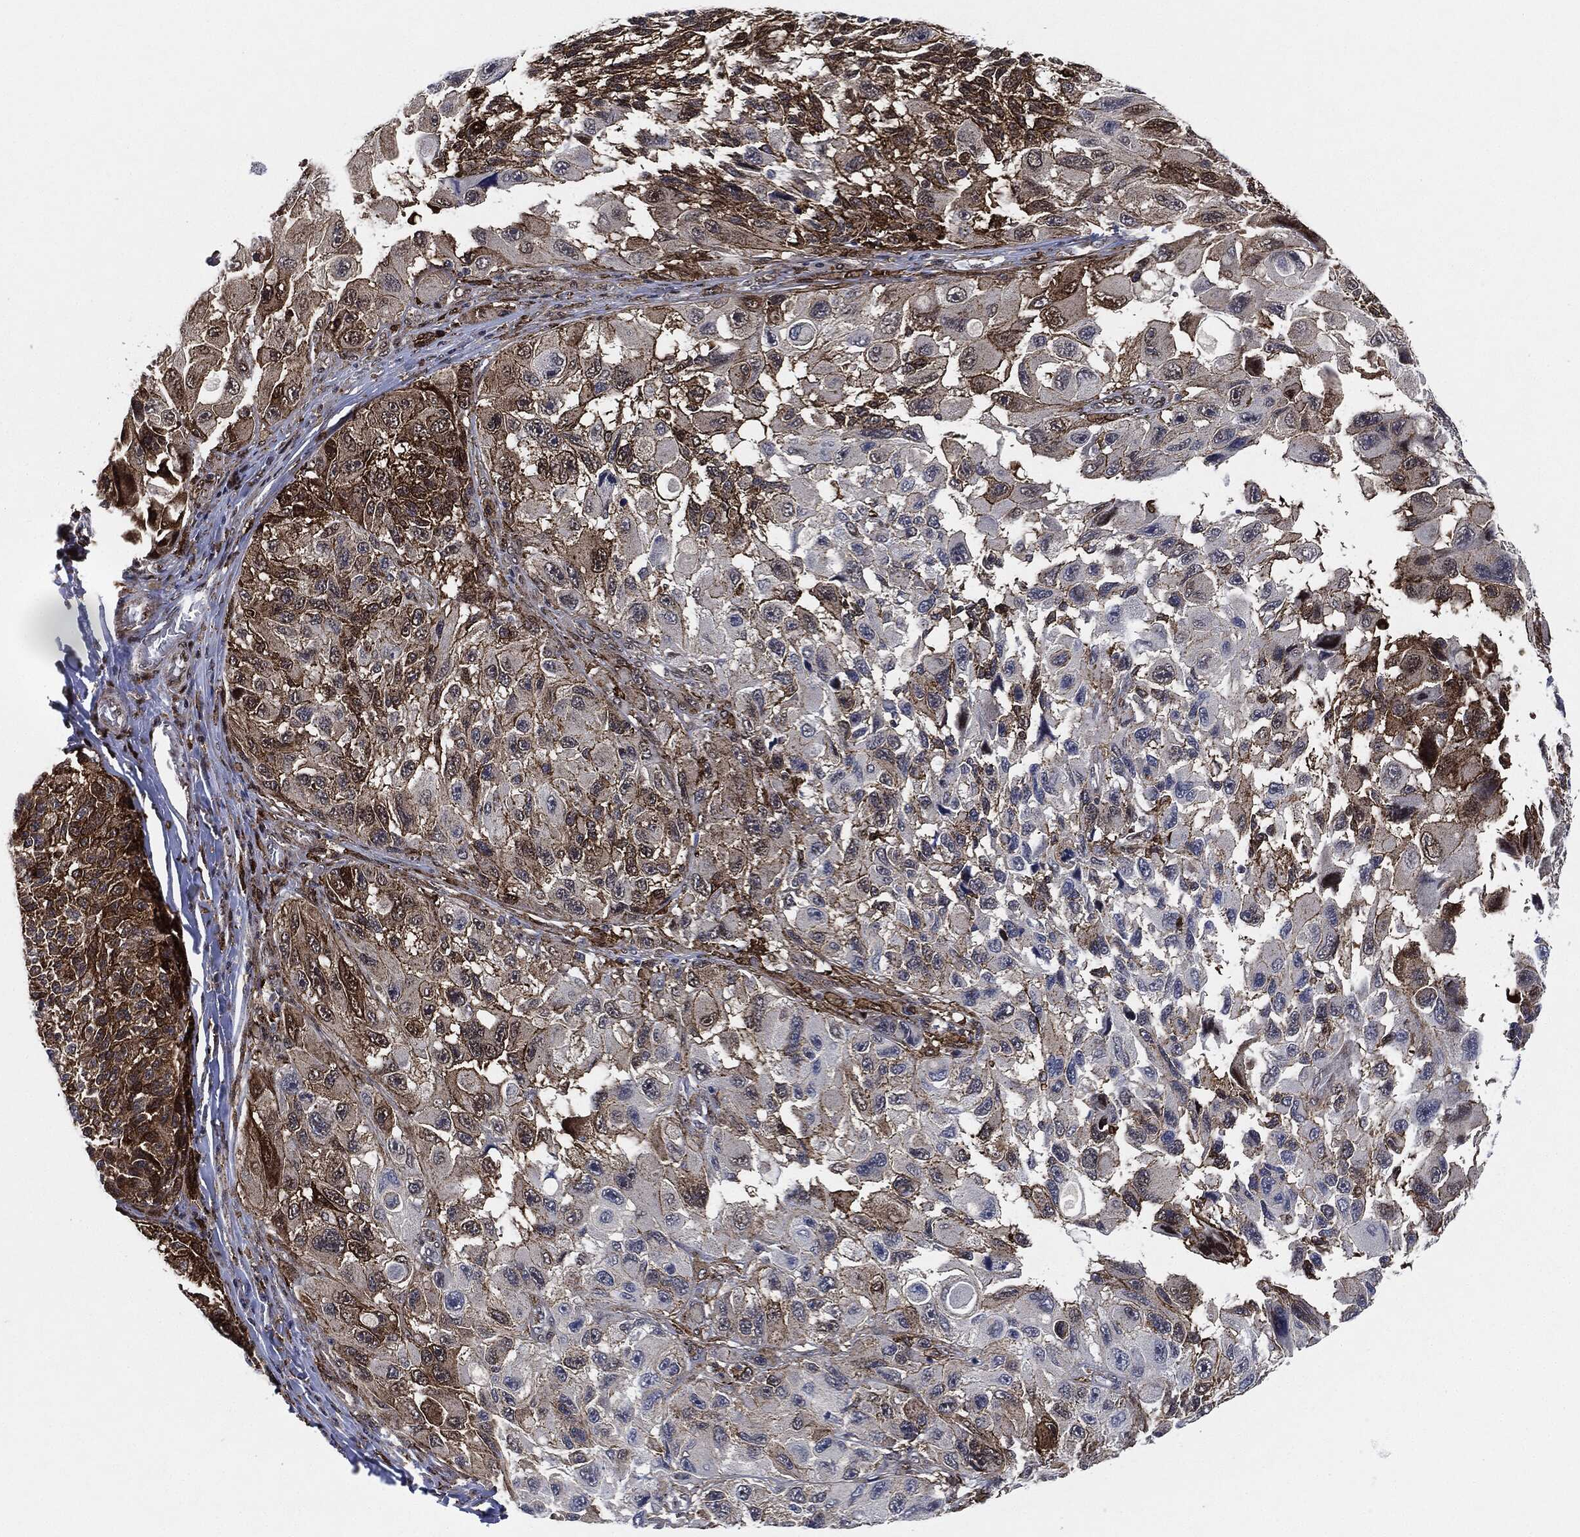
{"staining": {"intensity": "moderate", "quantity": "25%-75%", "location": "cytoplasmic/membranous"}, "tissue": "melanoma", "cell_type": "Tumor cells", "image_type": "cancer", "snomed": [{"axis": "morphology", "description": "Malignant melanoma, NOS"}, {"axis": "topography", "description": "Skin"}], "caption": "Tumor cells reveal medium levels of moderate cytoplasmic/membranous positivity in approximately 25%-75% of cells in human malignant melanoma.", "gene": "NANOS3", "patient": {"sex": "female", "age": 73}}